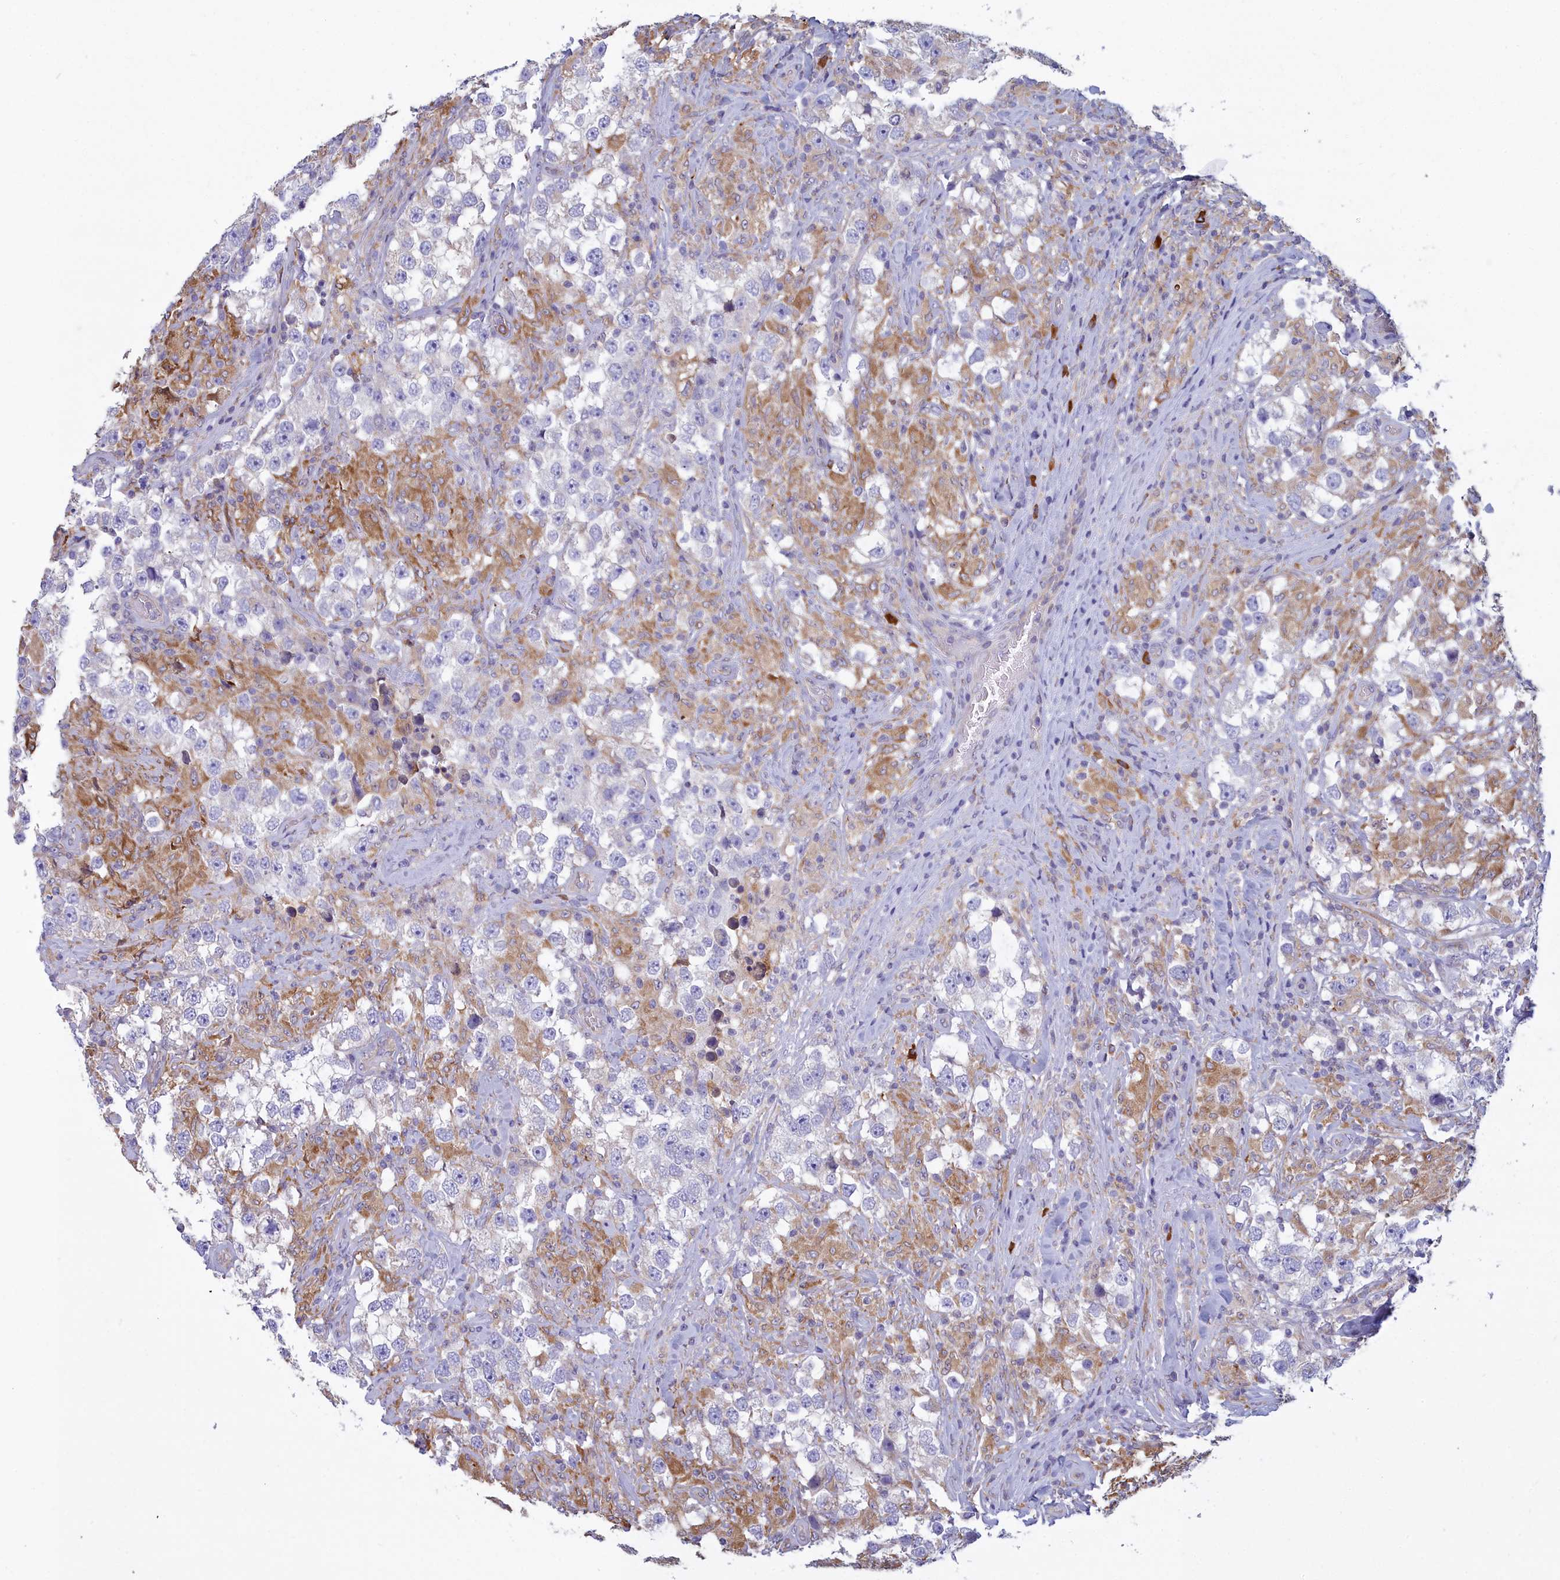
{"staining": {"intensity": "weak", "quantity": "<25%", "location": "cytoplasmic/membranous"}, "tissue": "testis cancer", "cell_type": "Tumor cells", "image_type": "cancer", "snomed": [{"axis": "morphology", "description": "Seminoma, NOS"}, {"axis": "topography", "description": "Testis"}], "caption": "This is an immunohistochemistry histopathology image of seminoma (testis). There is no expression in tumor cells.", "gene": "HM13", "patient": {"sex": "male", "age": 46}}